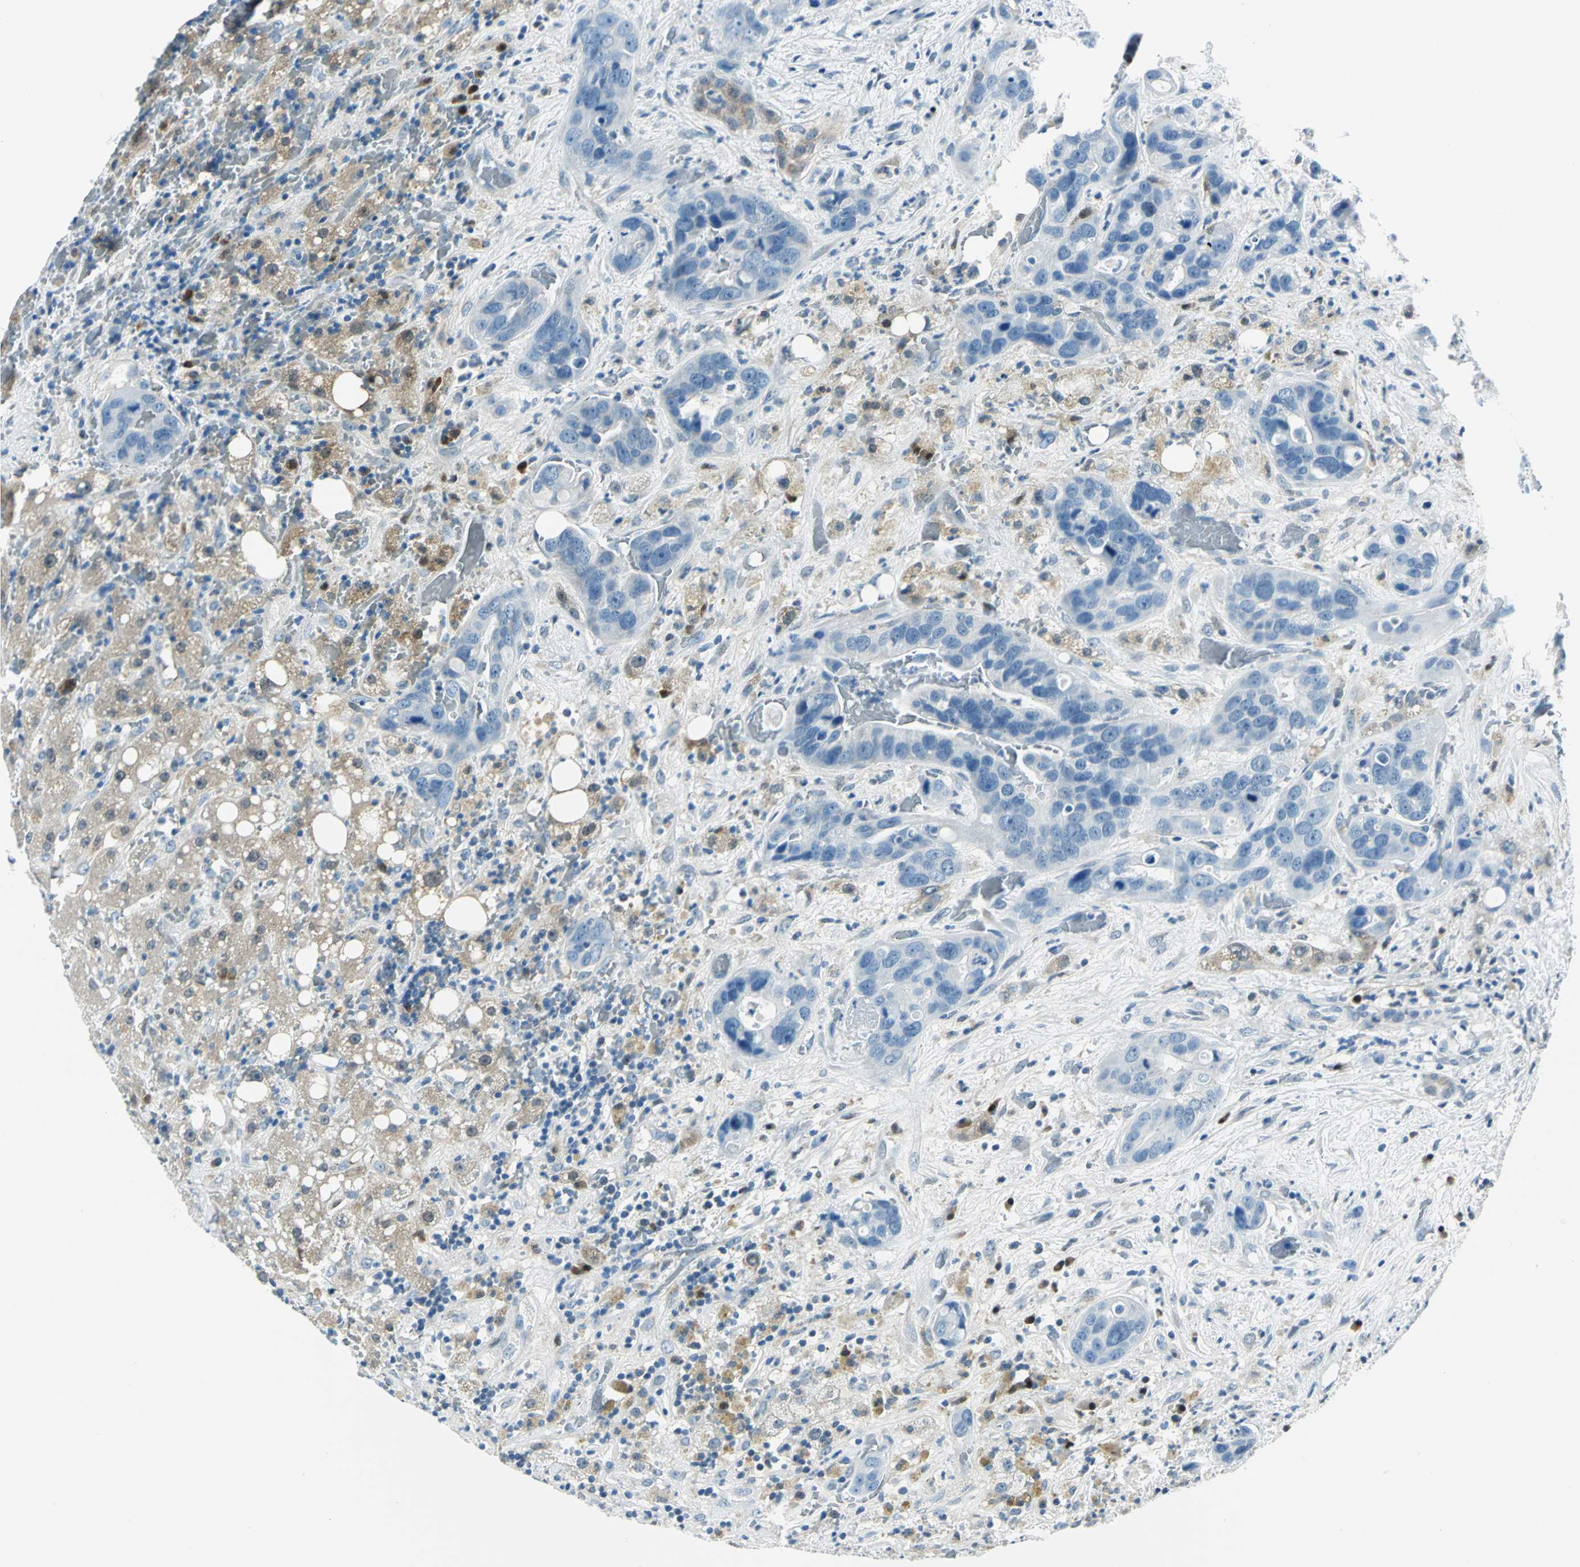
{"staining": {"intensity": "negative", "quantity": "none", "location": "none"}, "tissue": "liver cancer", "cell_type": "Tumor cells", "image_type": "cancer", "snomed": [{"axis": "morphology", "description": "Cholangiocarcinoma"}, {"axis": "topography", "description": "Liver"}], "caption": "Tumor cells are negative for protein expression in human cholangiocarcinoma (liver).", "gene": "AKR1A1", "patient": {"sex": "female", "age": 65}}